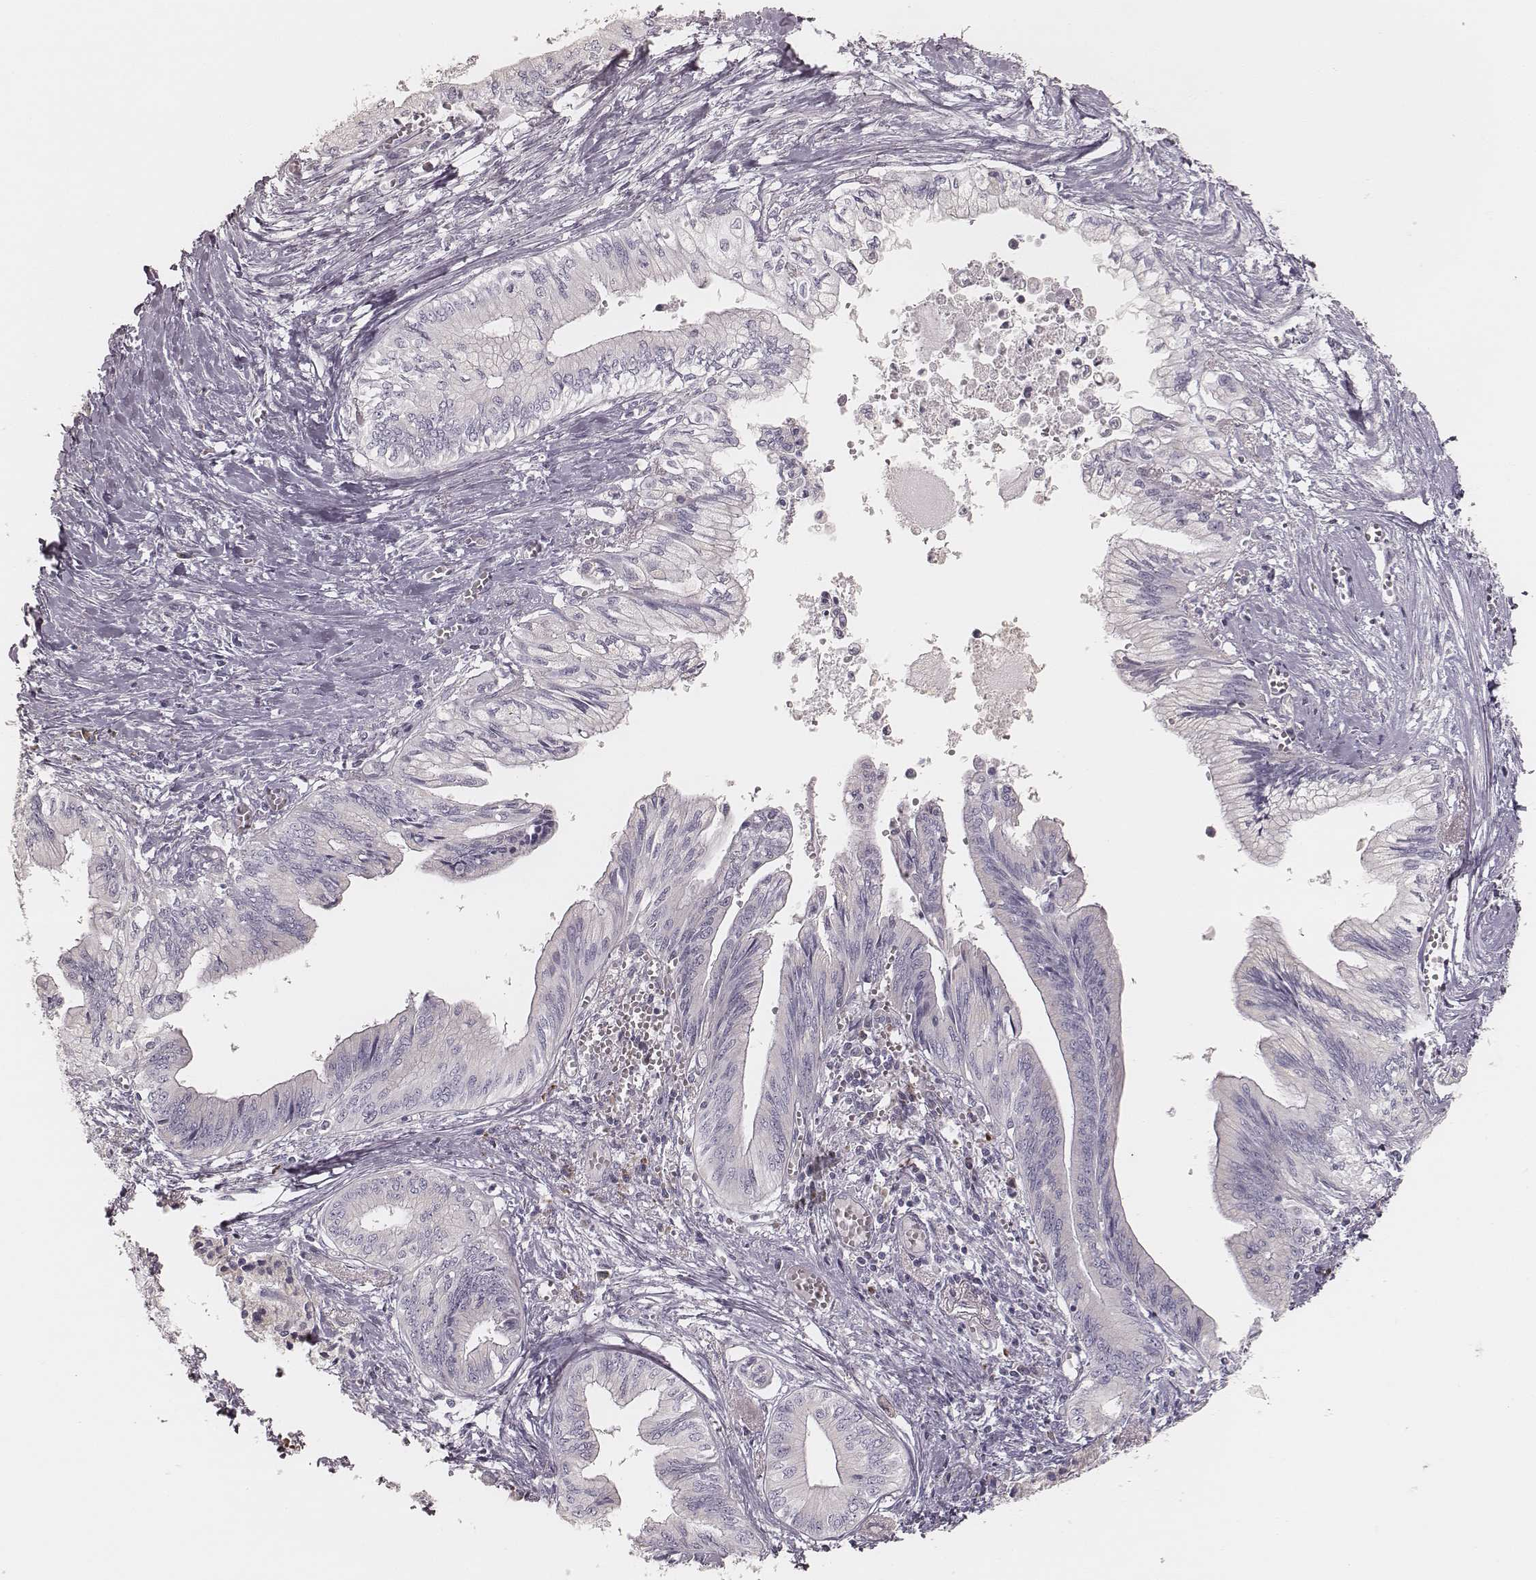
{"staining": {"intensity": "negative", "quantity": "none", "location": "none"}, "tissue": "pancreatic cancer", "cell_type": "Tumor cells", "image_type": "cancer", "snomed": [{"axis": "morphology", "description": "Adenocarcinoma, NOS"}, {"axis": "topography", "description": "Pancreas"}], "caption": "The immunohistochemistry (IHC) photomicrograph has no significant expression in tumor cells of pancreatic adenocarcinoma tissue.", "gene": "KIF5C", "patient": {"sex": "female", "age": 61}}